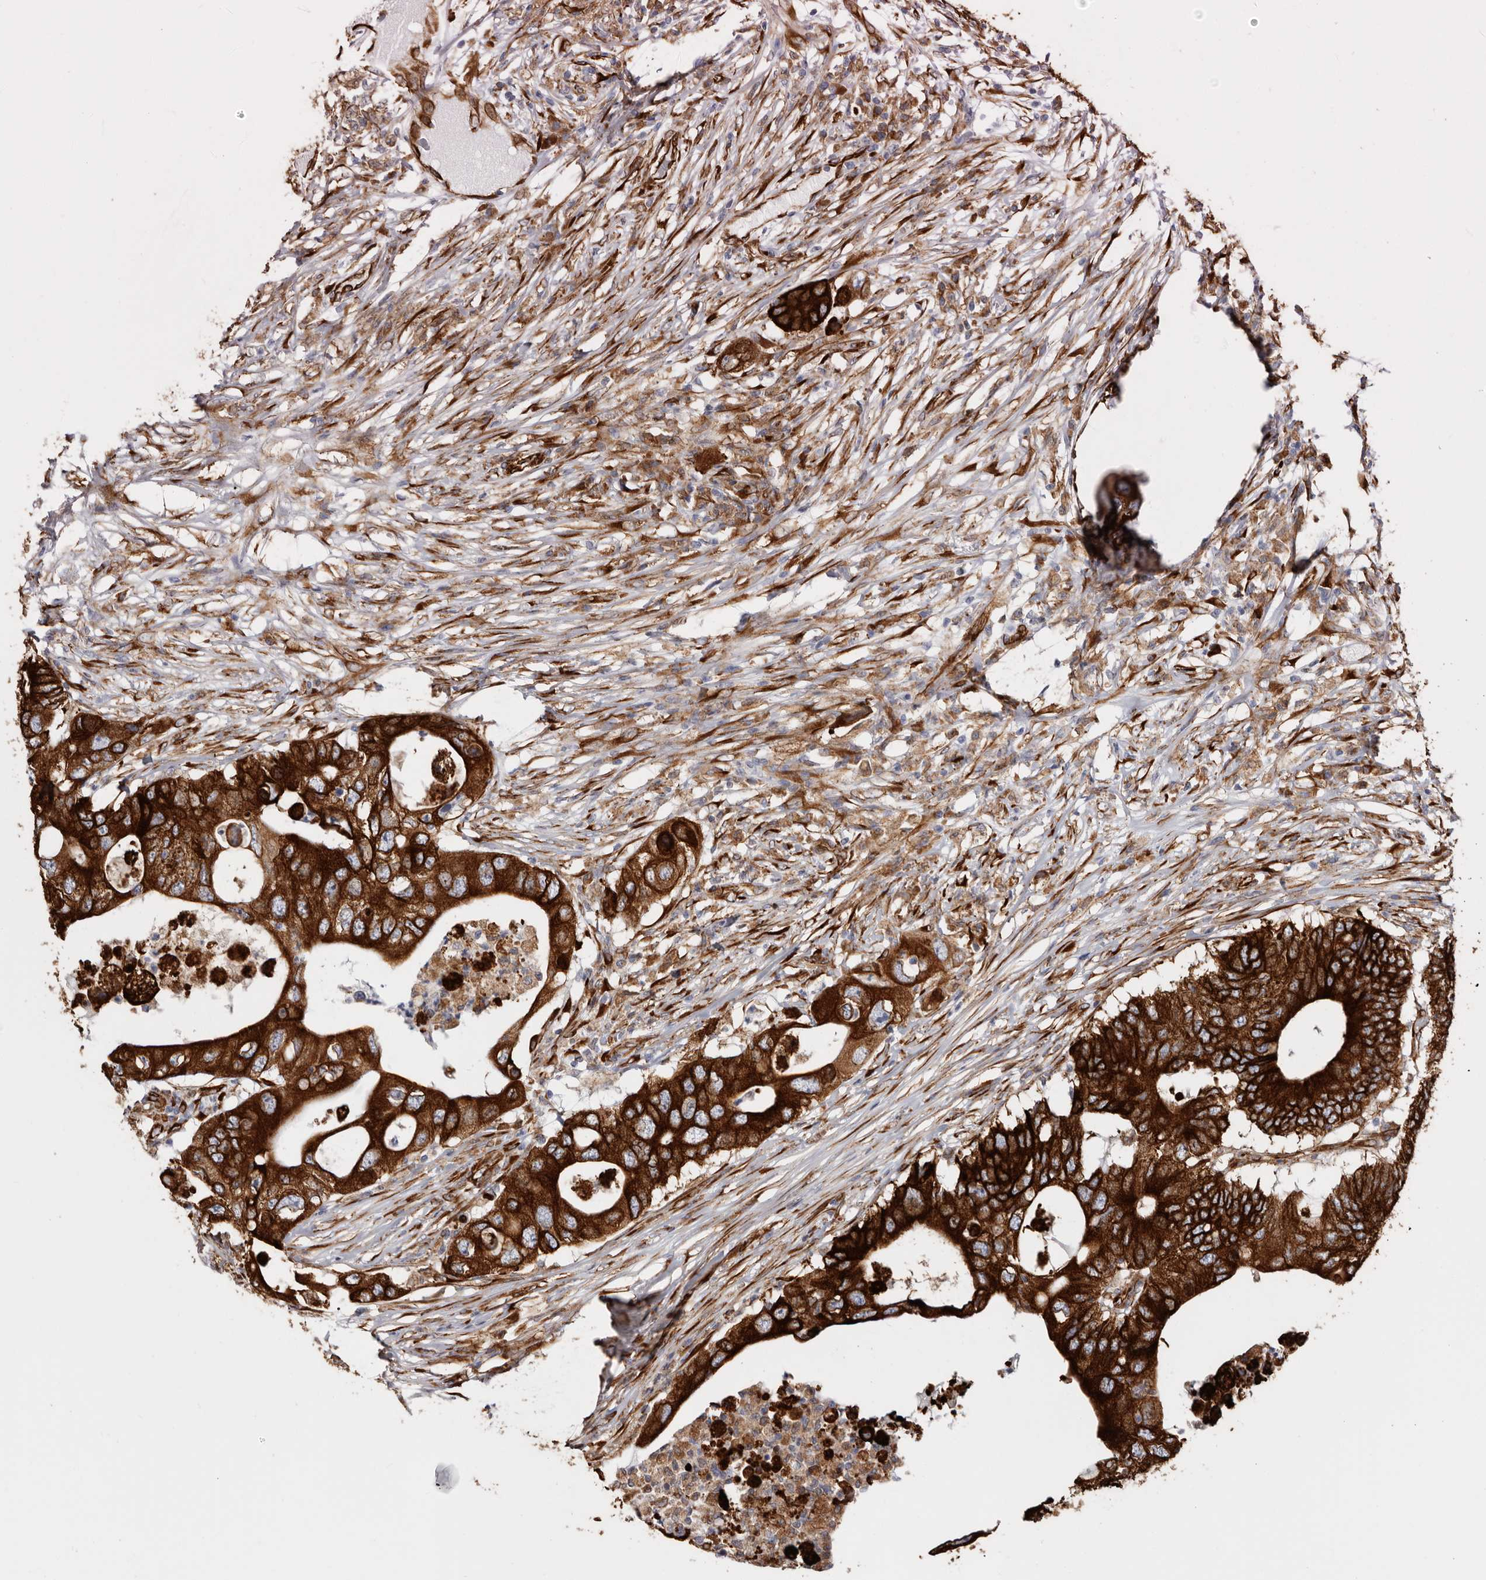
{"staining": {"intensity": "strong", "quantity": ">75%", "location": "cytoplasmic/membranous"}, "tissue": "colorectal cancer", "cell_type": "Tumor cells", "image_type": "cancer", "snomed": [{"axis": "morphology", "description": "Adenocarcinoma, NOS"}, {"axis": "topography", "description": "Colon"}], "caption": "Colorectal cancer stained with immunohistochemistry (IHC) exhibits strong cytoplasmic/membranous staining in approximately >75% of tumor cells.", "gene": "SEMA3E", "patient": {"sex": "male", "age": 71}}